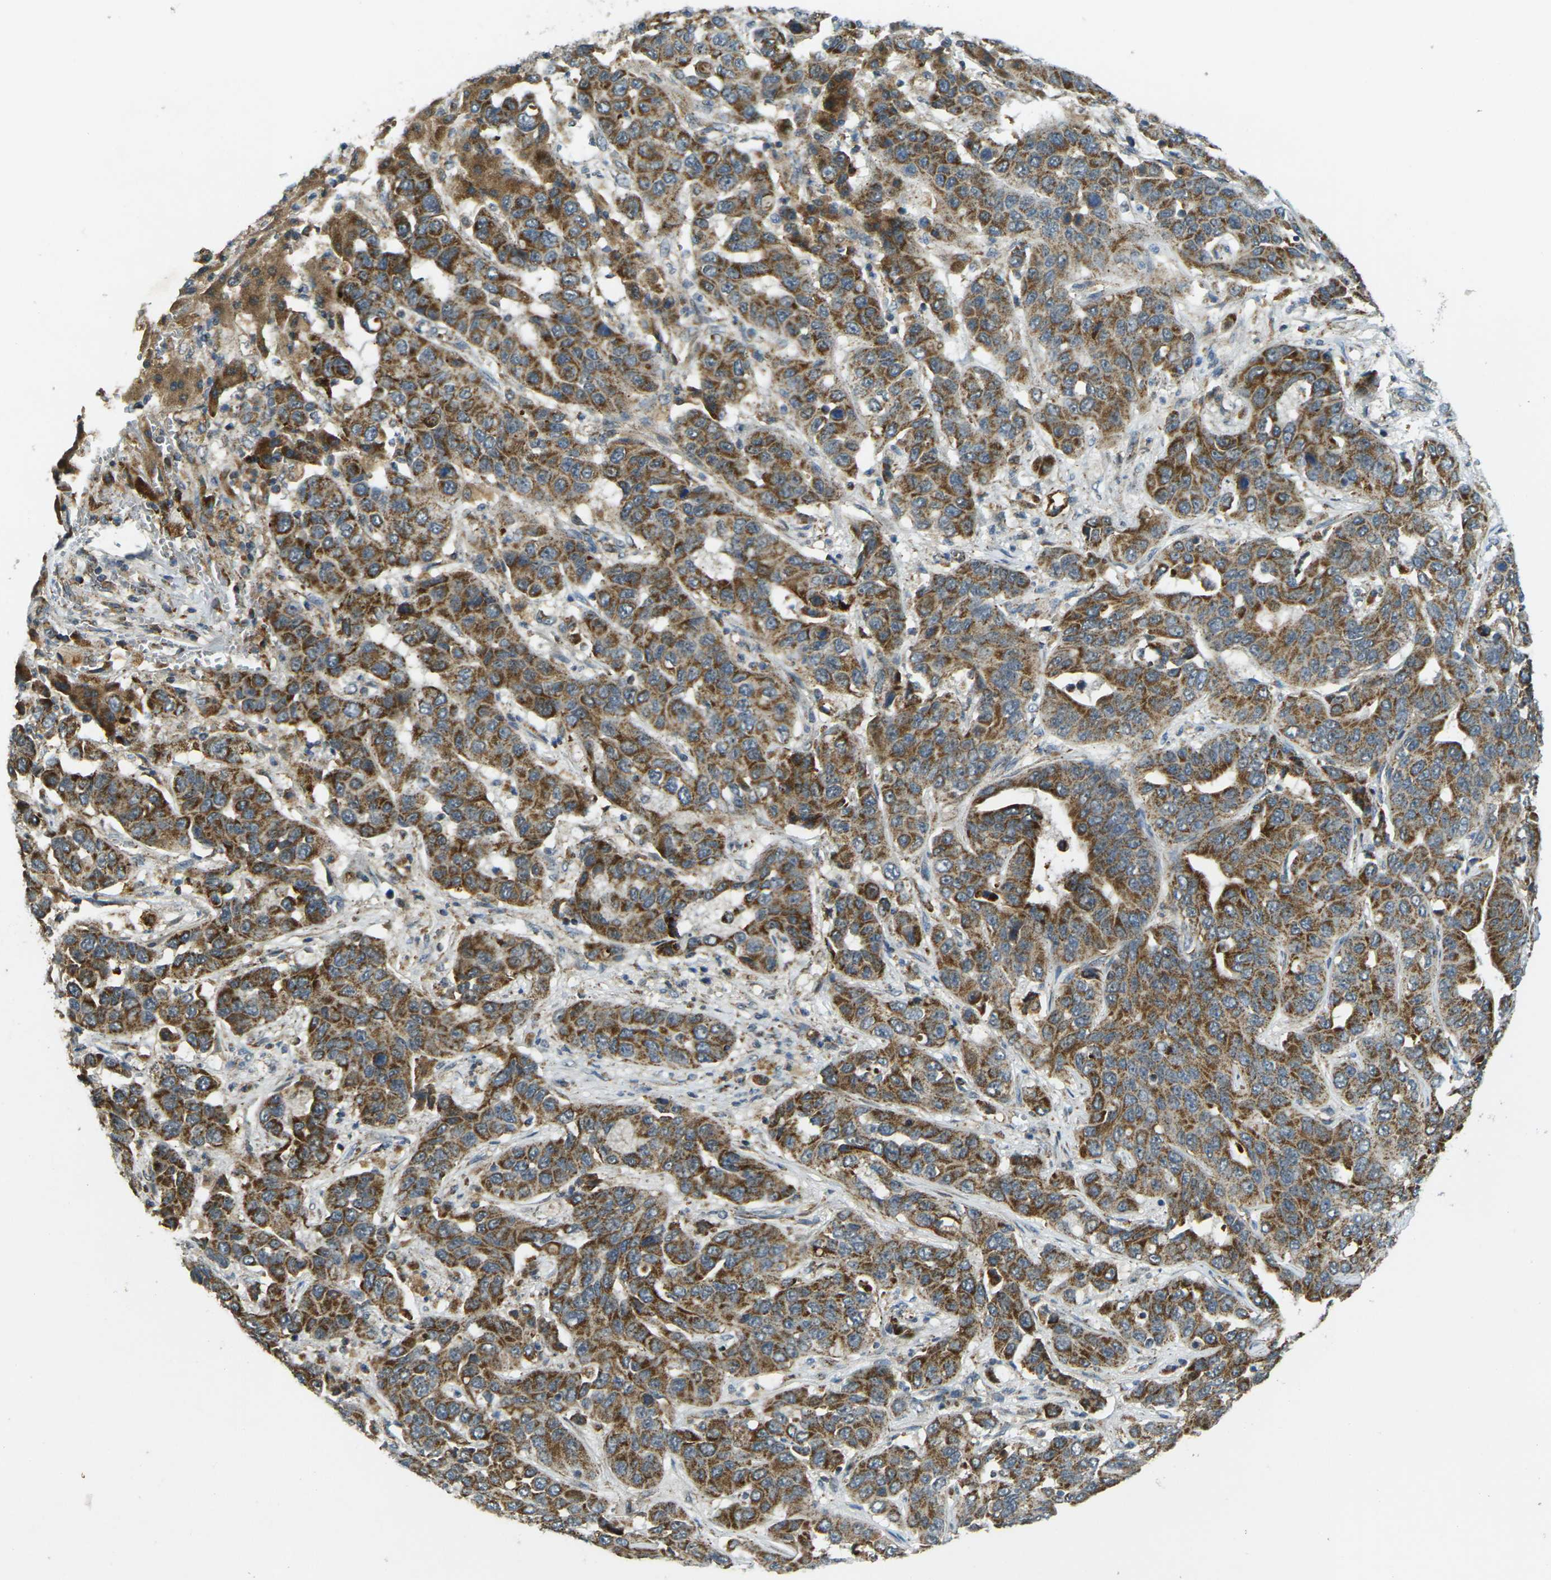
{"staining": {"intensity": "moderate", "quantity": ">75%", "location": "cytoplasmic/membranous"}, "tissue": "liver cancer", "cell_type": "Tumor cells", "image_type": "cancer", "snomed": [{"axis": "morphology", "description": "Cholangiocarcinoma"}, {"axis": "topography", "description": "Liver"}], "caption": "The micrograph demonstrates staining of liver cholangiocarcinoma, revealing moderate cytoplasmic/membranous protein positivity (brown color) within tumor cells.", "gene": "IGF1R", "patient": {"sex": "female", "age": 52}}